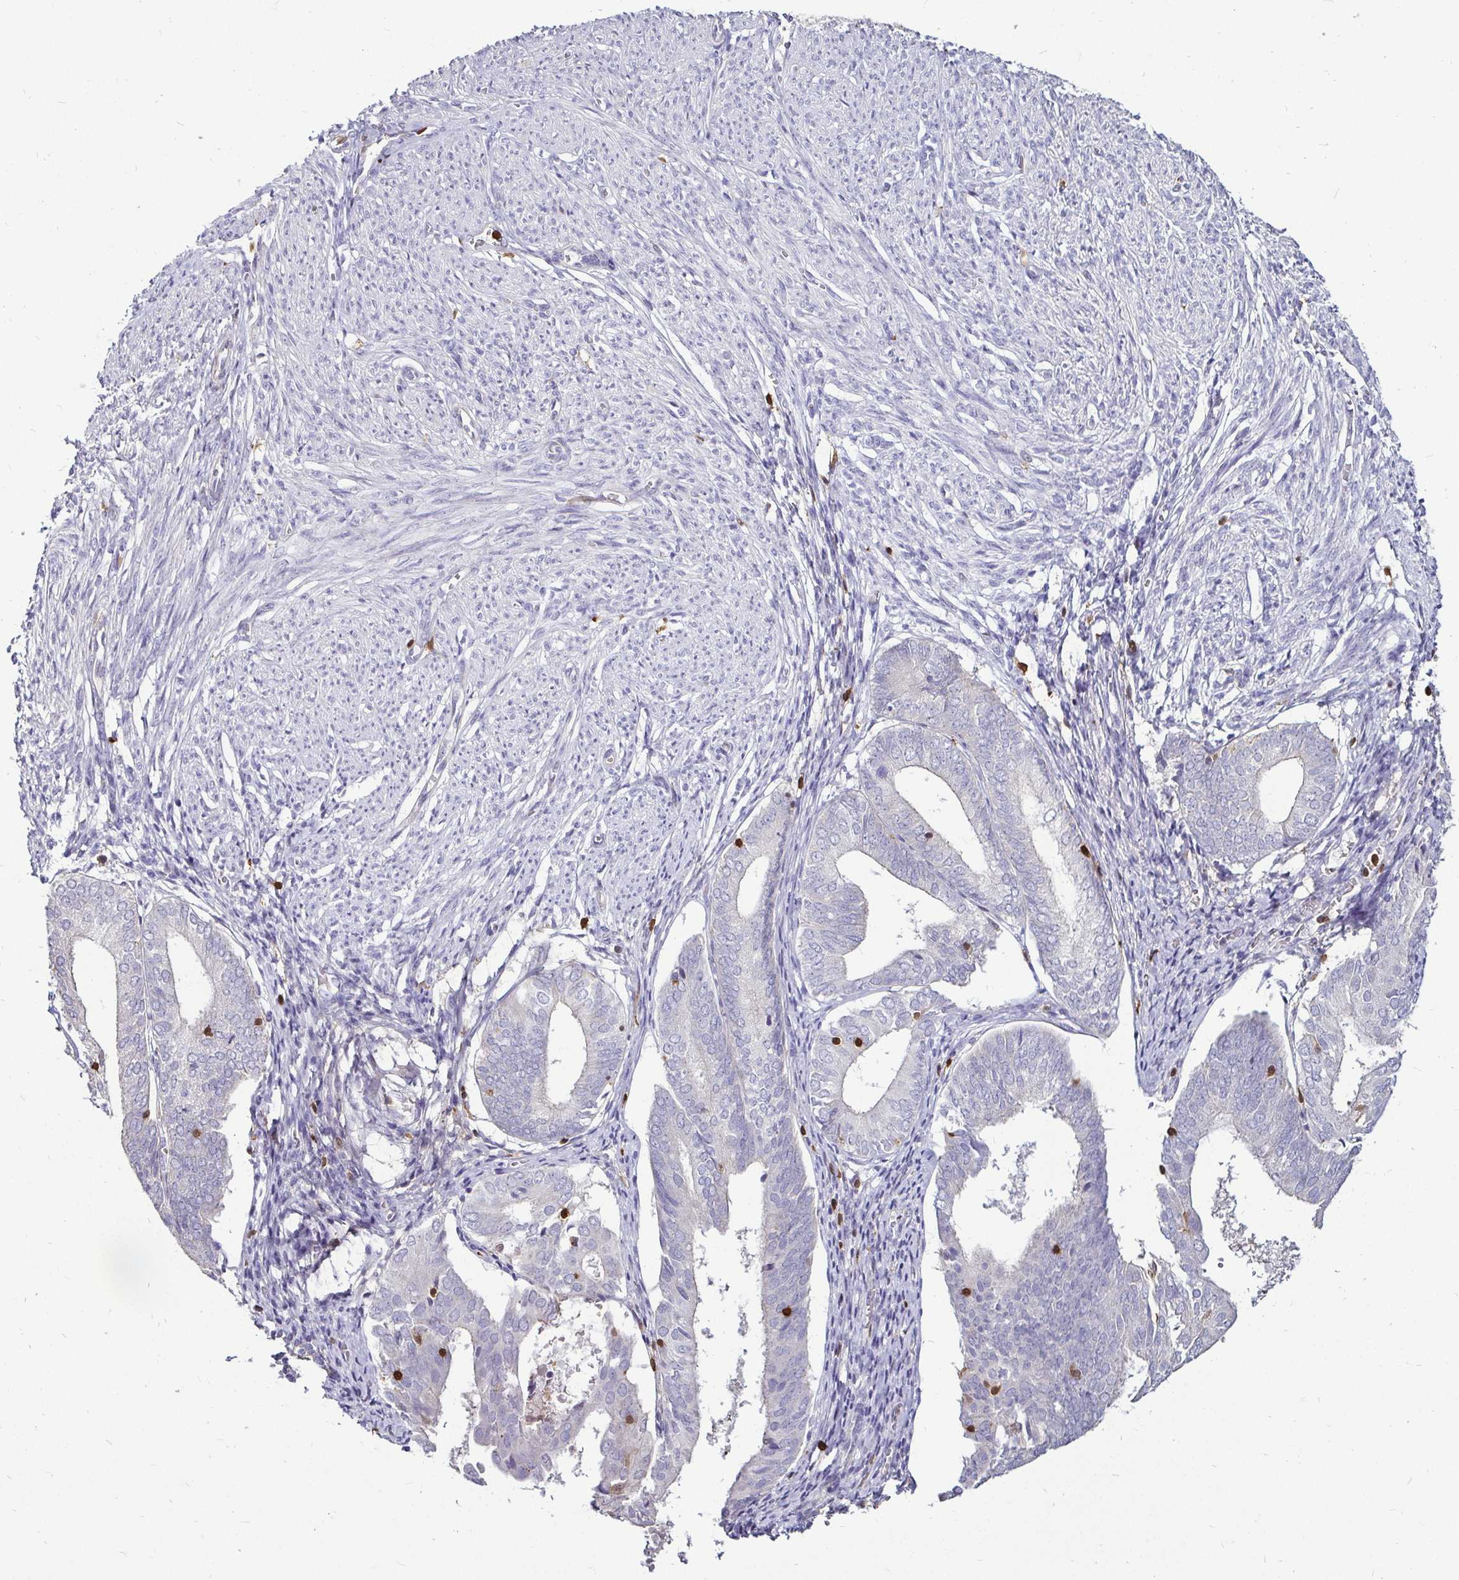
{"staining": {"intensity": "negative", "quantity": "none", "location": "none"}, "tissue": "endometrium", "cell_type": "Cells in endometrial stroma", "image_type": "normal", "snomed": [{"axis": "morphology", "description": "Normal tissue, NOS"}, {"axis": "topography", "description": "Endometrium"}], "caption": "High power microscopy image of an immunohistochemistry (IHC) micrograph of unremarkable endometrium, revealing no significant expression in cells in endometrial stroma.", "gene": "ZFP1", "patient": {"sex": "female", "age": 50}}